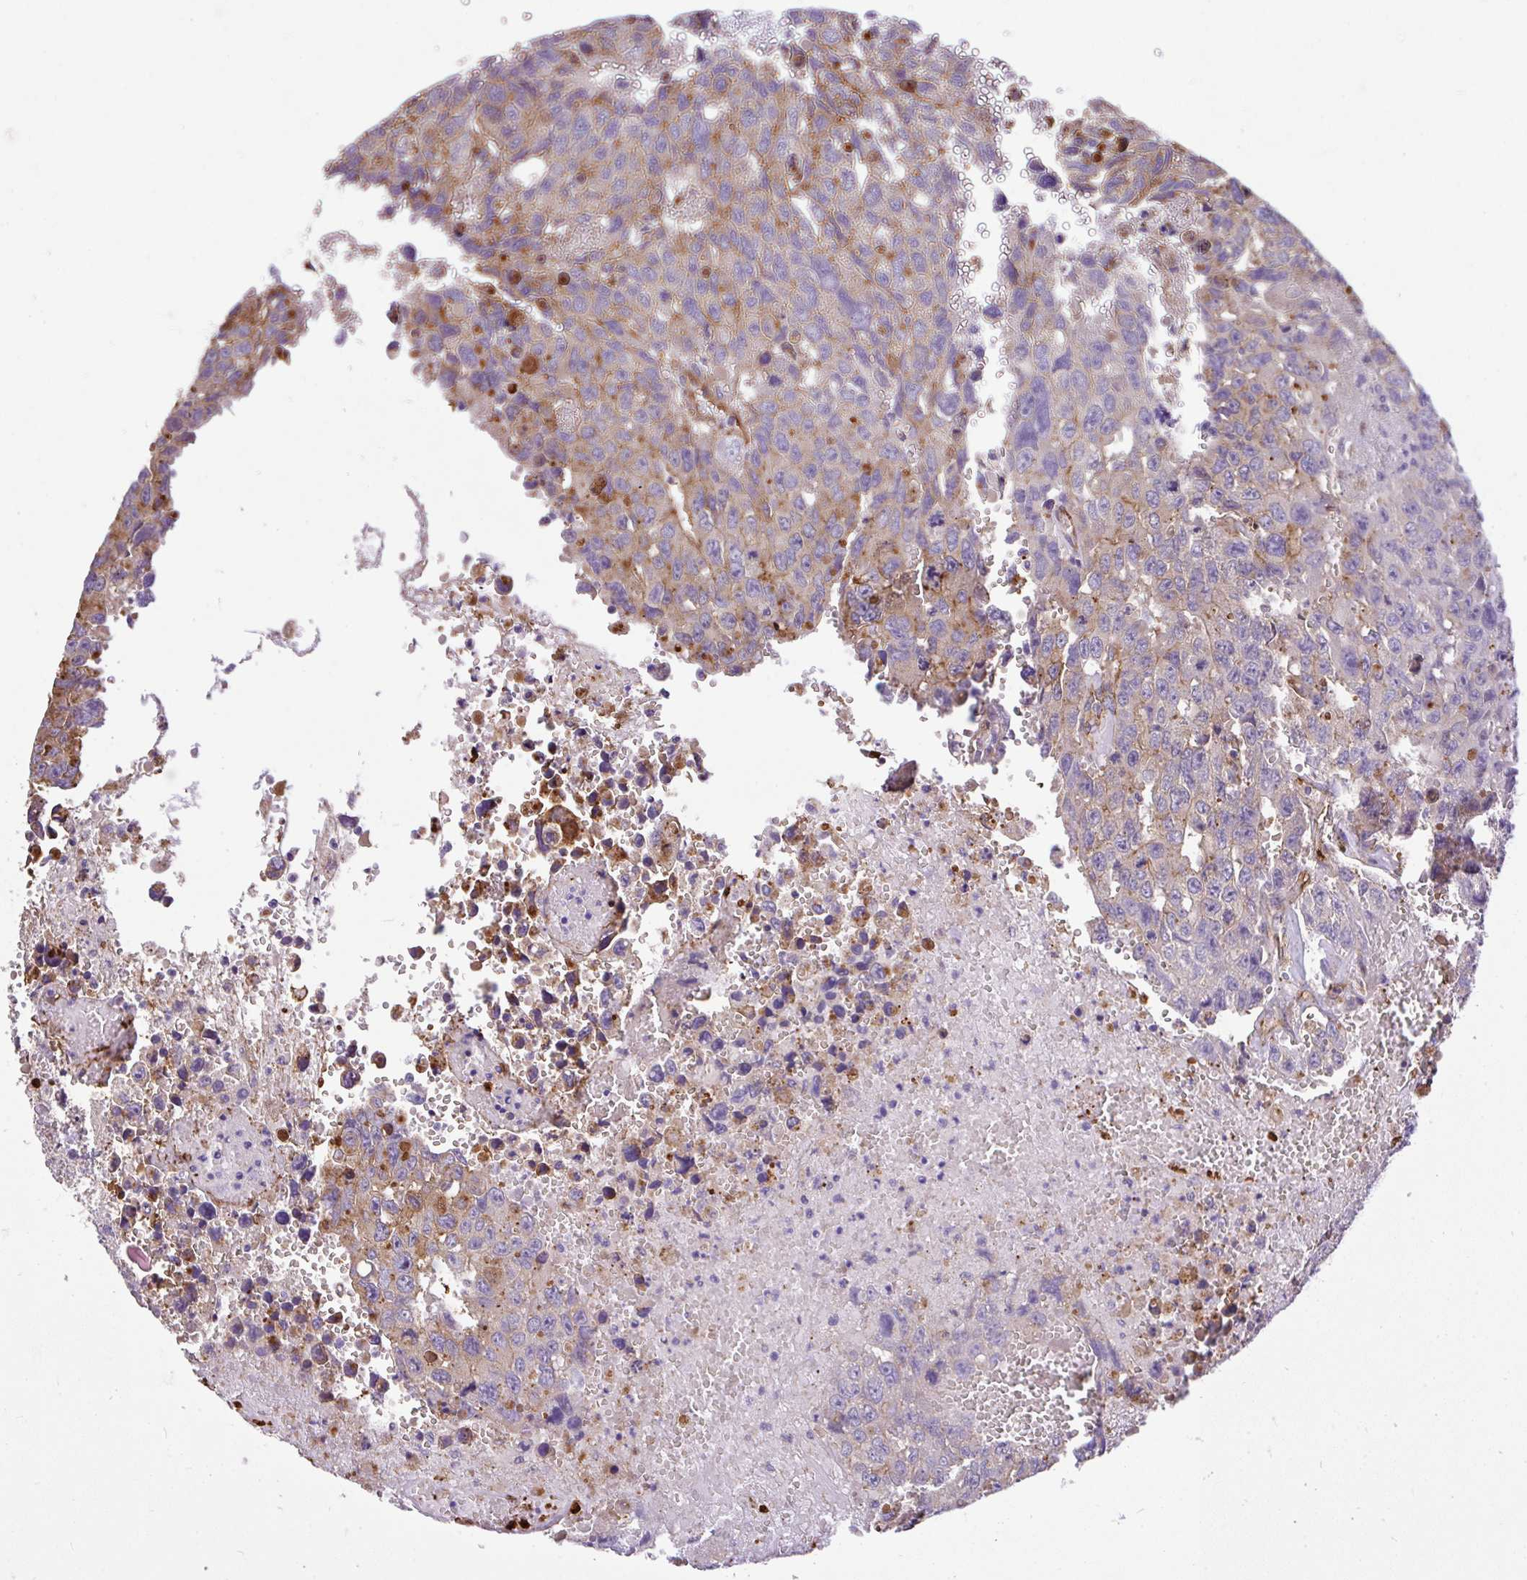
{"staining": {"intensity": "moderate", "quantity": "25%-75%", "location": "cytoplasmic/membranous"}, "tissue": "testis cancer", "cell_type": "Tumor cells", "image_type": "cancer", "snomed": [{"axis": "morphology", "description": "Seminoma, NOS"}, {"axis": "topography", "description": "Testis"}], "caption": "High-power microscopy captured an IHC histopathology image of testis seminoma, revealing moderate cytoplasmic/membranous positivity in approximately 25%-75% of tumor cells. Using DAB (brown) and hematoxylin (blue) stains, captured at high magnification using brightfield microscopy.", "gene": "PTPRK", "patient": {"sex": "male", "age": 26}}